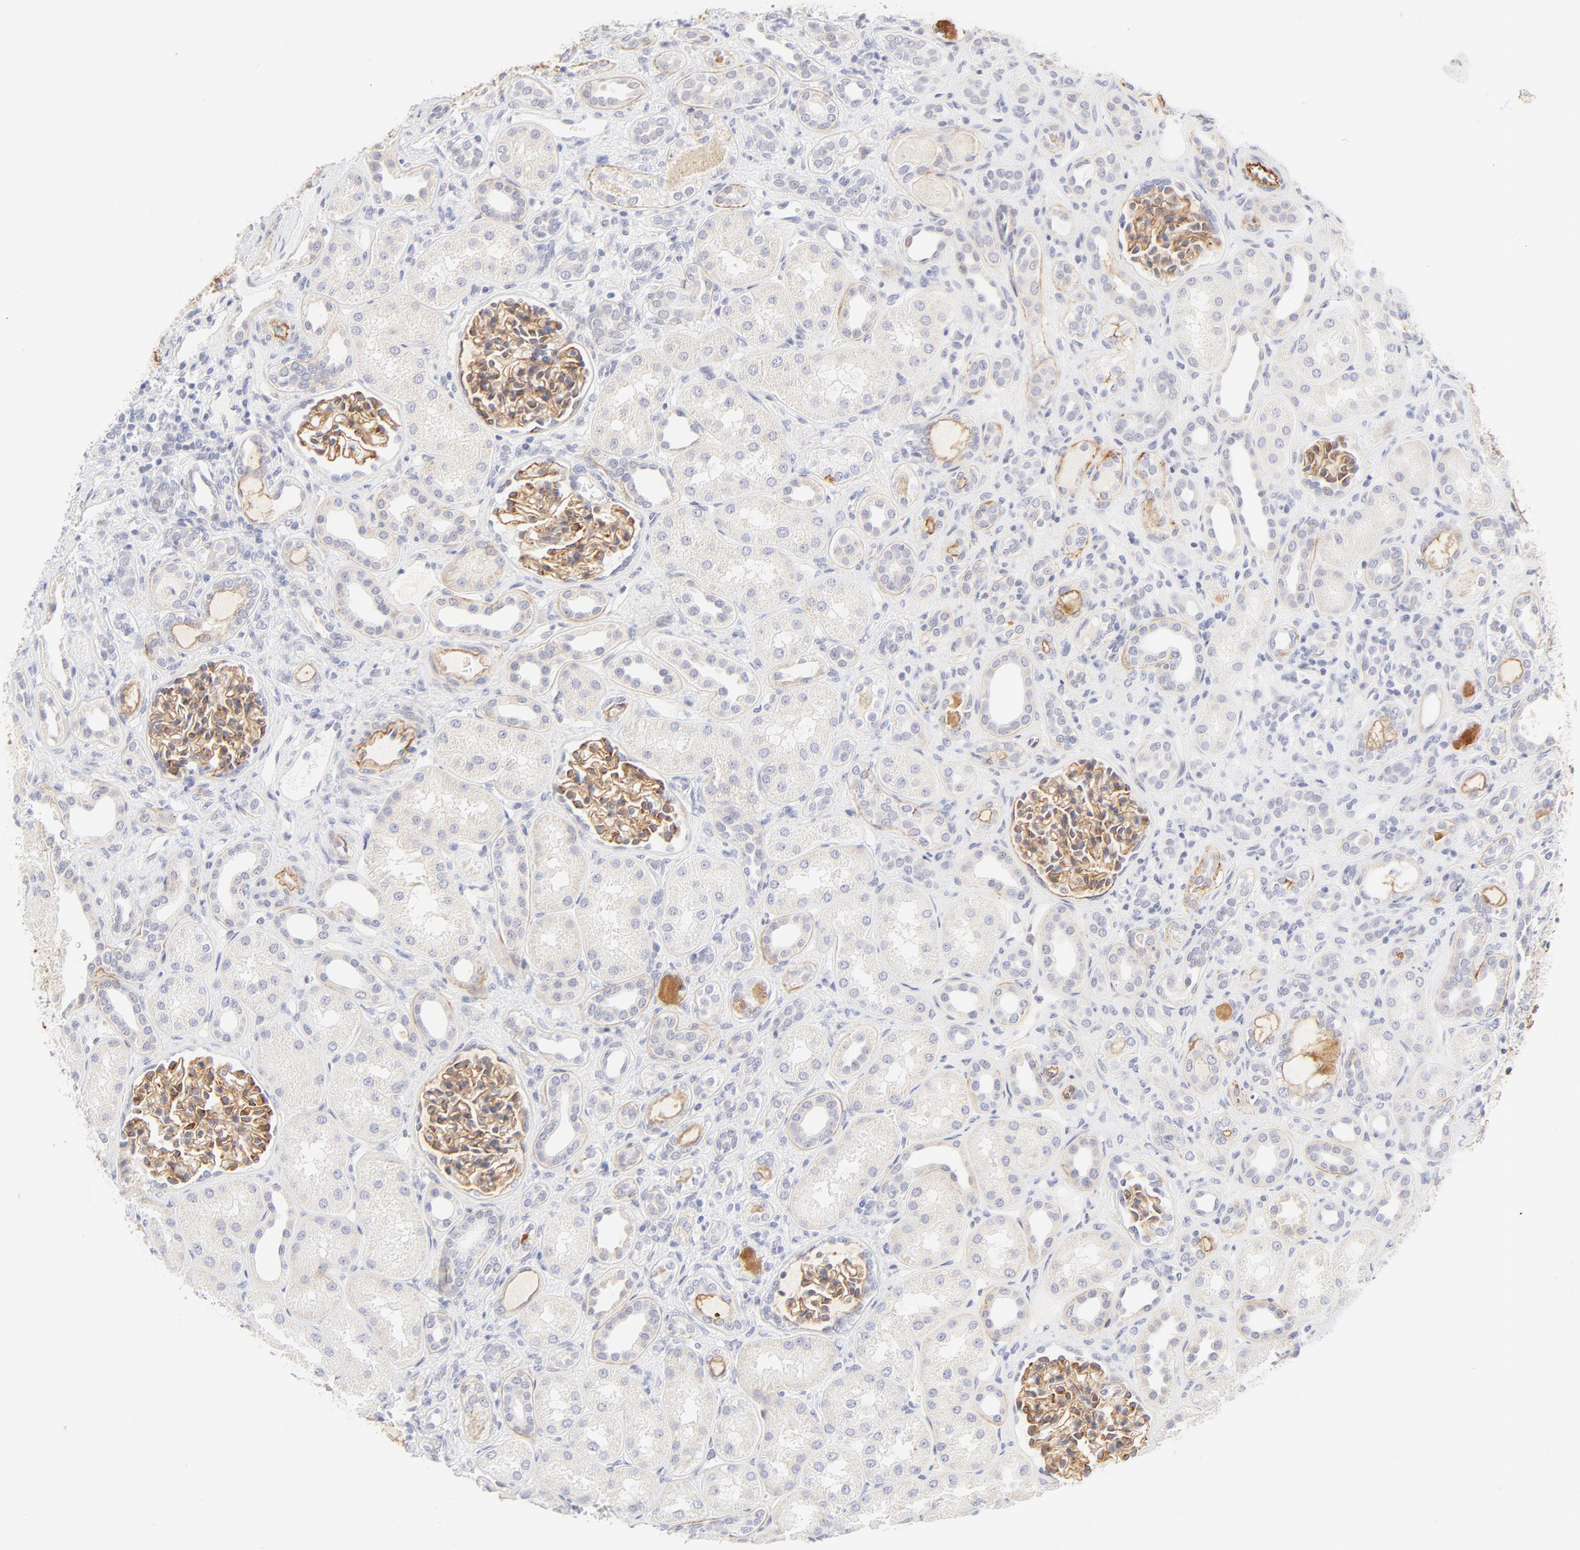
{"staining": {"intensity": "strong", "quantity": ">75%", "location": "cytoplasmic/membranous"}, "tissue": "kidney", "cell_type": "Cells in glomeruli", "image_type": "normal", "snomed": [{"axis": "morphology", "description": "Normal tissue, NOS"}, {"axis": "topography", "description": "Kidney"}], "caption": "Immunohistochemical staining of benign human kidney exhibits high levels of strong cytoplasmic/membranous staining in about >75% of cells in glomeruli. (brown staining indicates protein expression, while blue staining denotes nuclei).", "gene": "NPNT", "patient": {"sex": "male", "age": 7}}